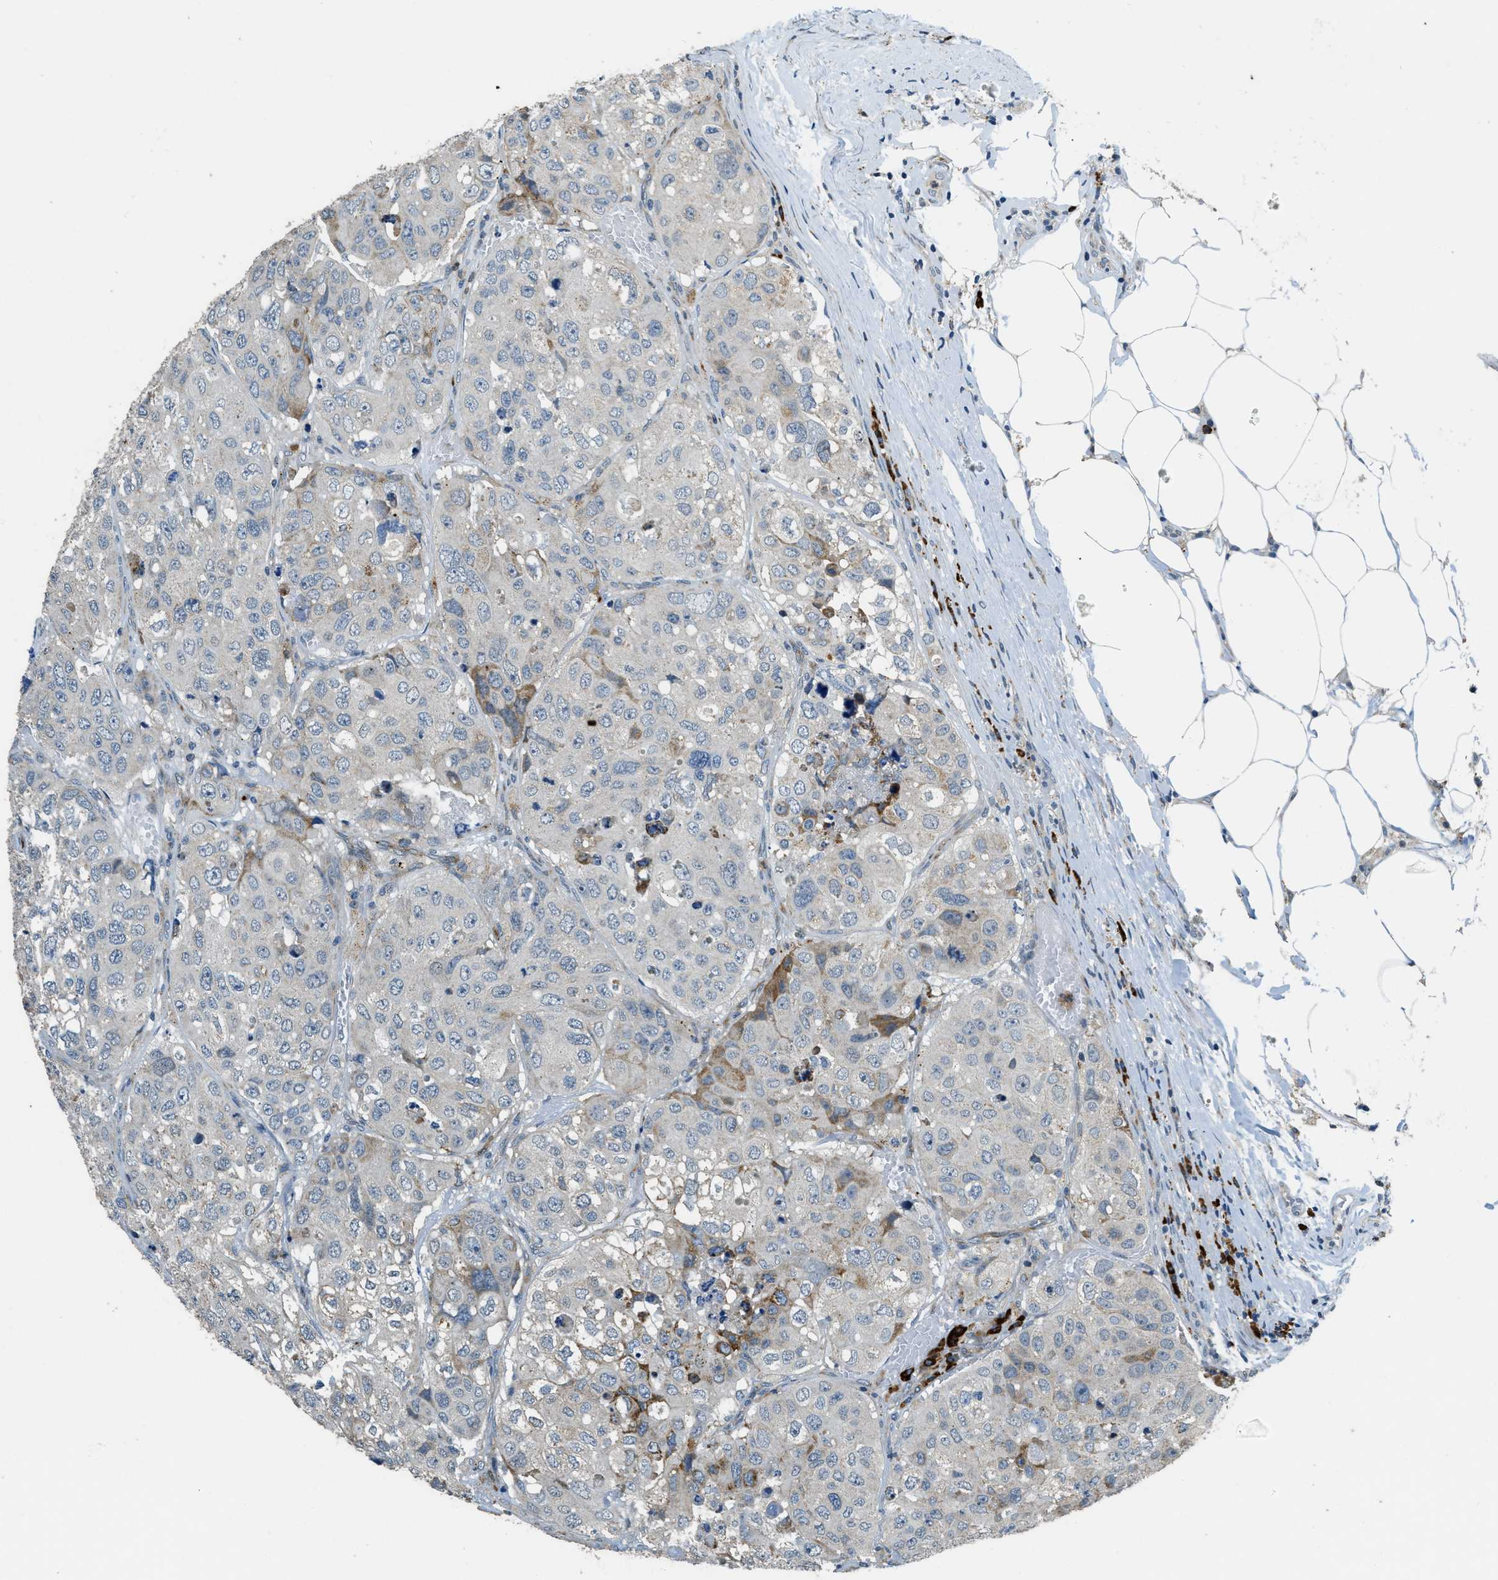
{"staining": {"intensity": "moderate", "quantity": "<25%", "location": "cytoplasmic/membranous"}, "tissue": "urothelial cancer", "cell_type": "Tumor cells", "image_type": "cancer", "snomed": [{"axis": "morphology", "description": "Urothelial carcinoma, High grade"}, {"axis": "topography", "description": "Lymph node"}, {"axis": "topography", "description": "Urinary bladder"}], "caption": "Moderate cytoplasmic/membranous expression is identified in approximately <25% of tumor cells in high-grade urothelial carcinoma.", "gene": "HERC2", "patient": {"sex": "male", "age": 51}}